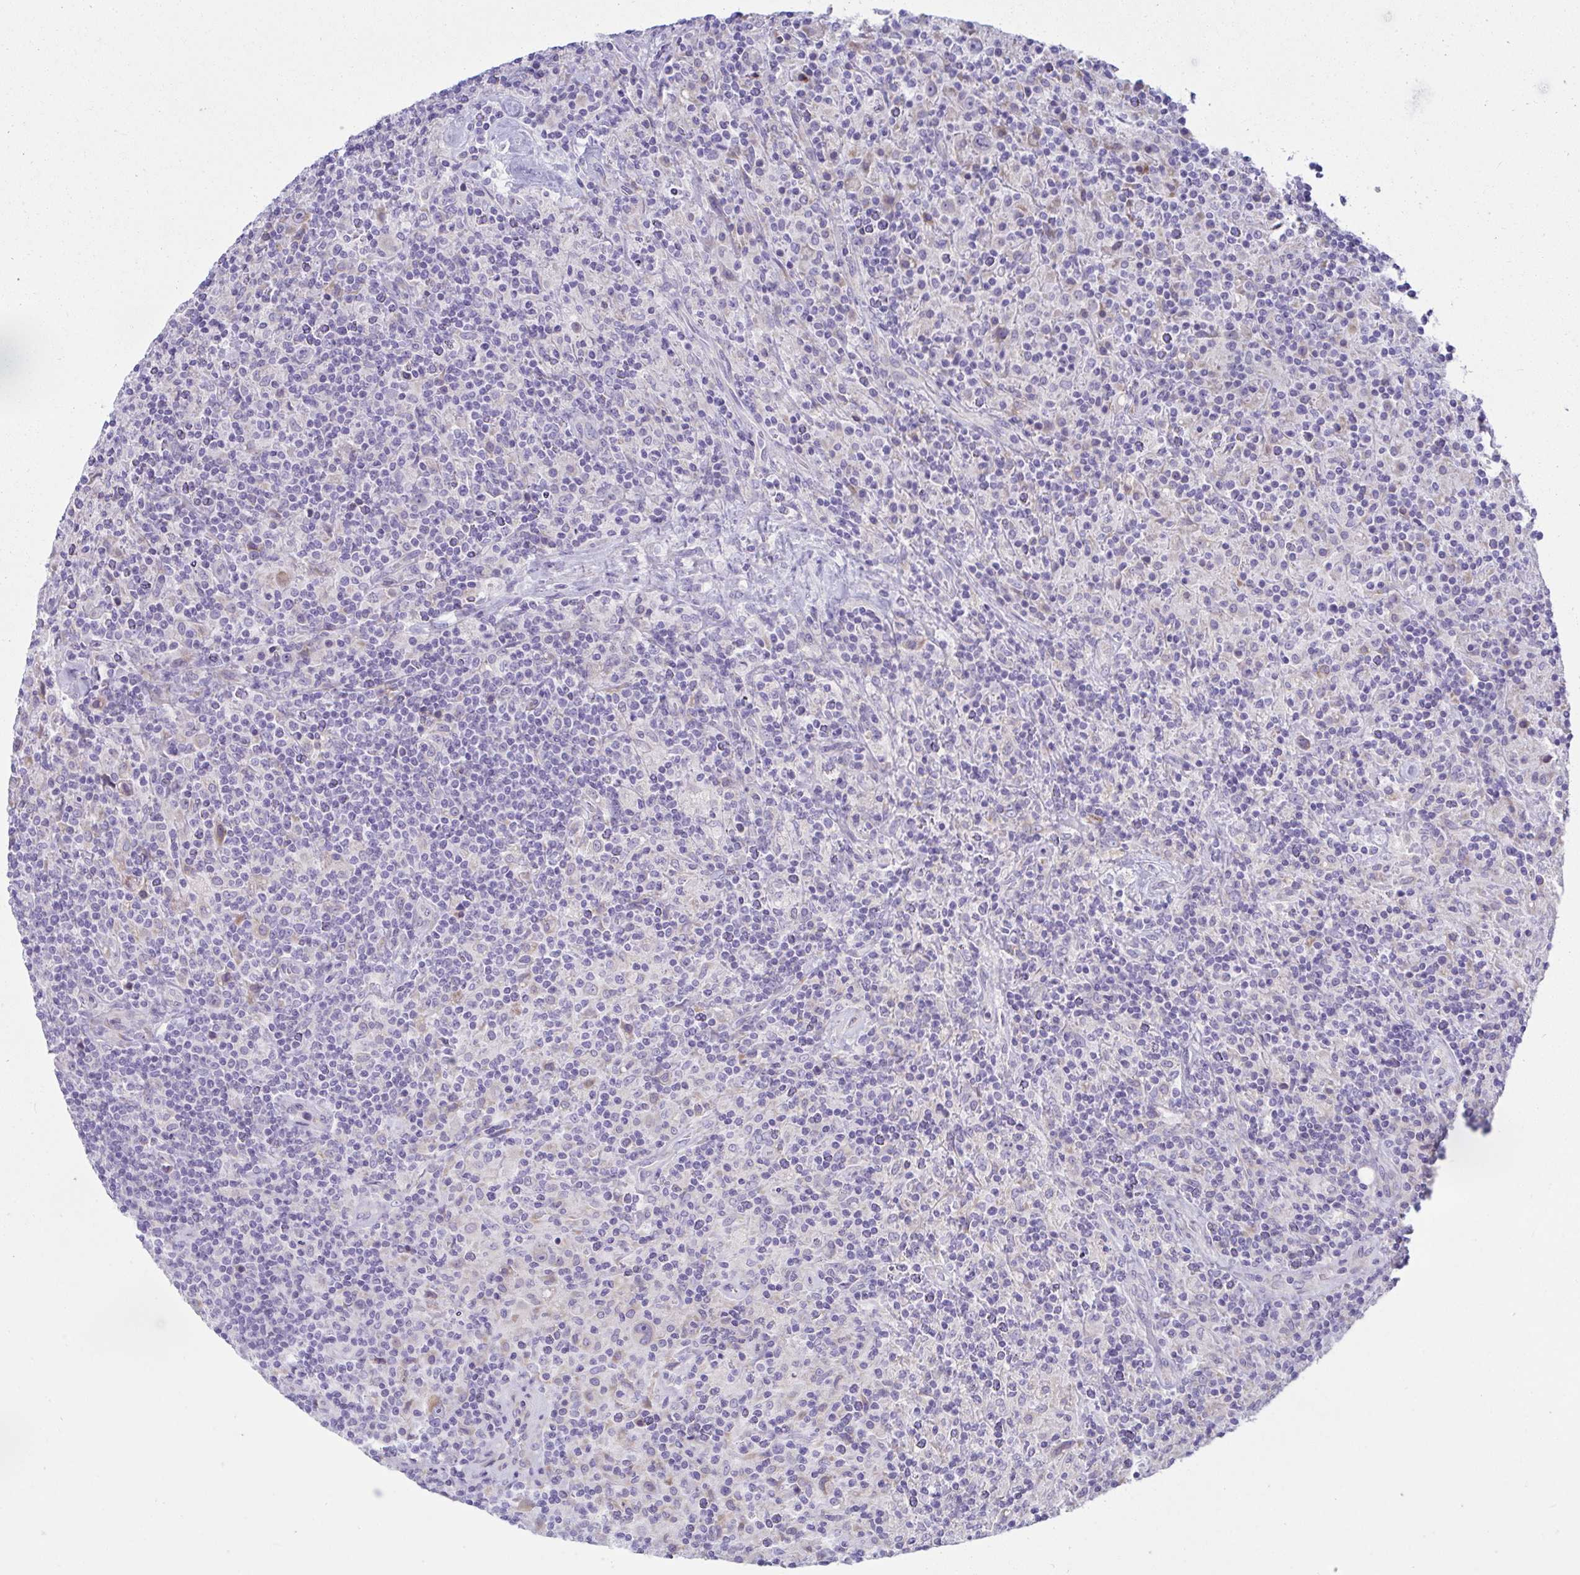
{"staining": {"intensity": "negative", "quantity": "none", "location": "none"}, "tissue": "lymphoma", "cell_type": "Tumor cells", "image_type": "cancer", "snomed": [{"axis": "morphology", "description": "Hodgkin's disease, NOS"}, {"axis": "topography", "description": "Lymph node"}], "caption": "A high-resolution micrograph shows immunohistochemistry staining of Hodgkin's disease, which reveals no significant staining in tumor cells. The staining is performed using DAB brown chromogen with nuclei counter-stained in using hematoxylin.", "gene": "FASLG", "patient": {"sex": "male", "age": 70}}